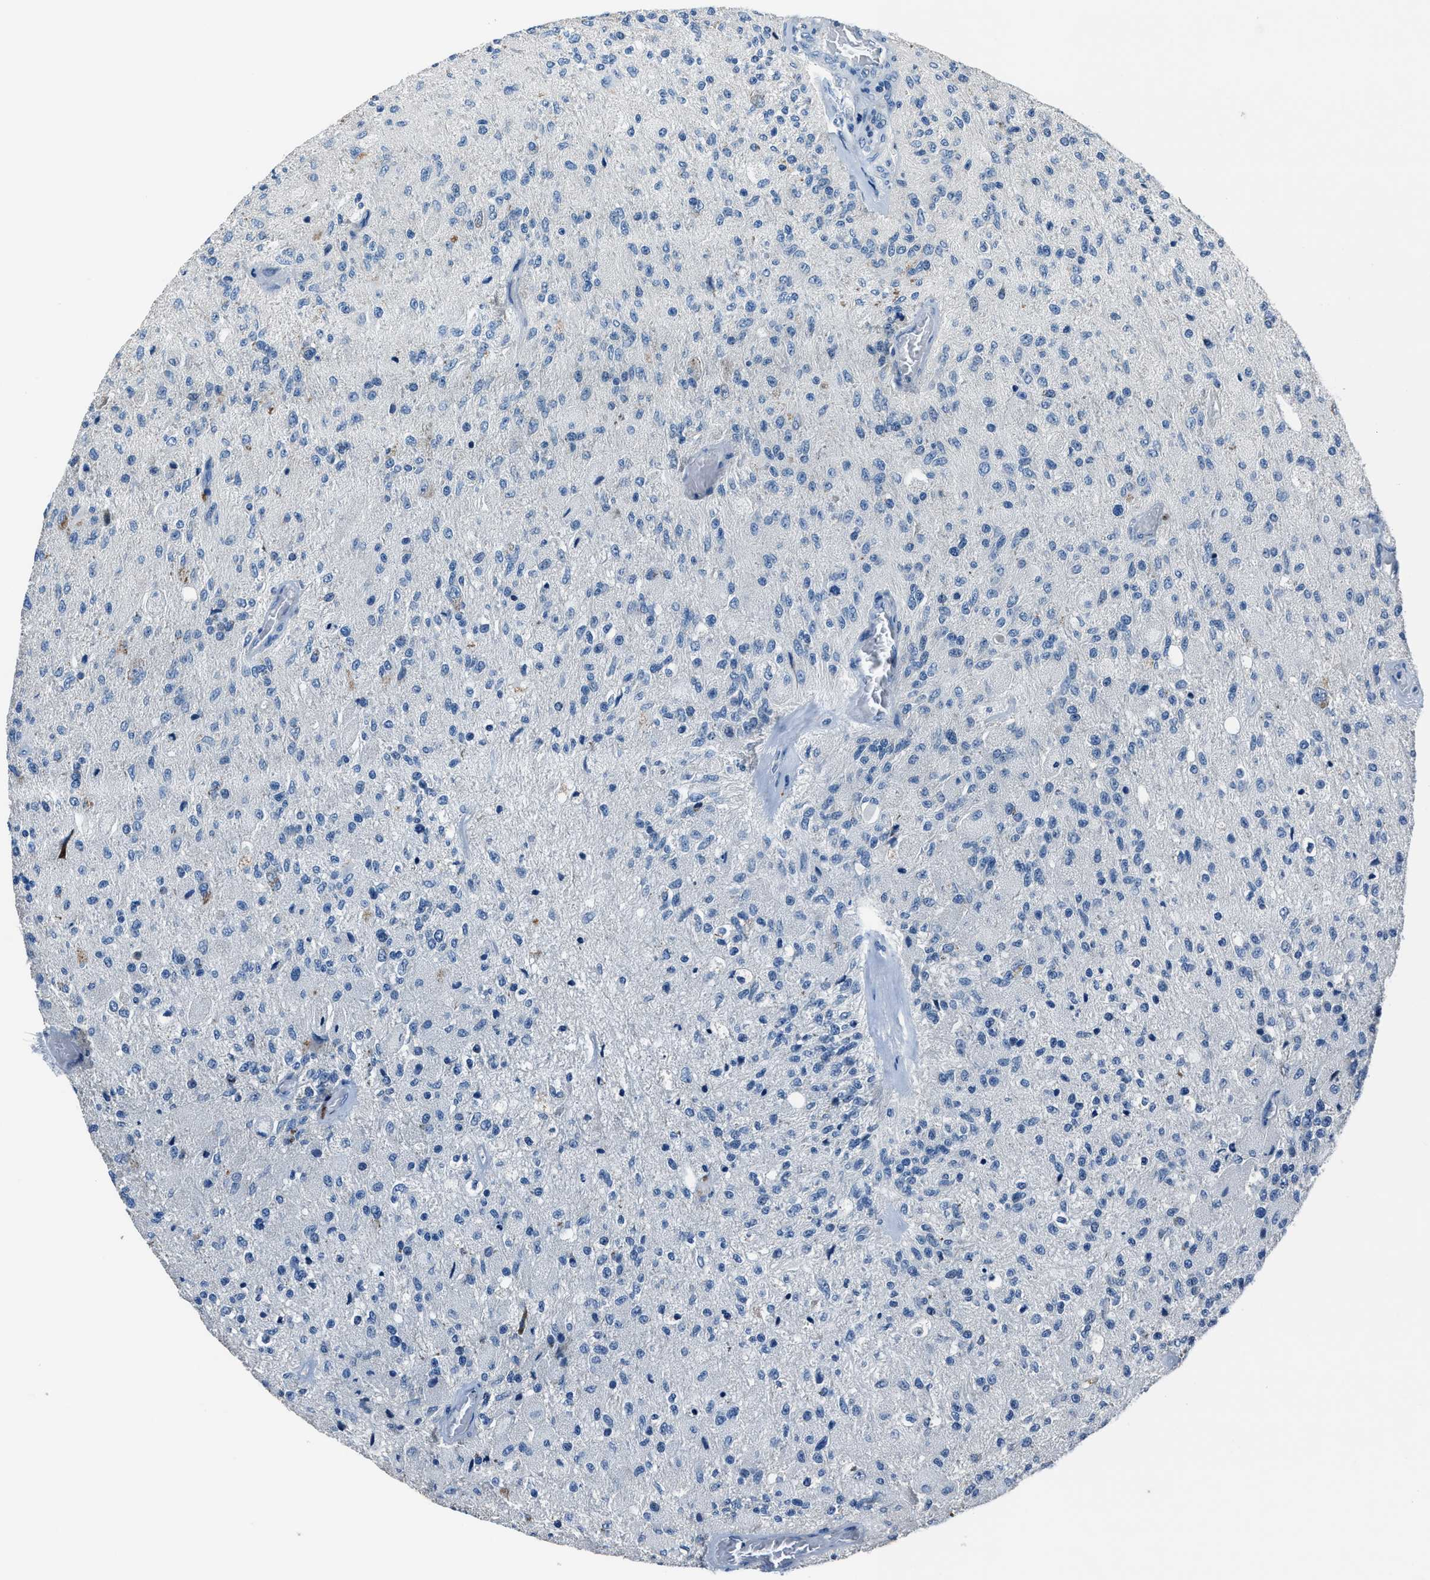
{"staining": {"intensity": "negative", "quantity": "none", "location": "none"}, "tissue": "glioma", "cell_type": "Tumor cells", "image_type": "cancer", "snomed": [{"axis": "morphology", "description": "Normal tissue, NOS"}, {"axis": "morphology", "description": "Glioma, malignant, High grade"}, {"axis": "topography", "description": "Cerebral cortex"}], "caption": "Tumor cells show no significant staining in glioma. (IHC, brightfield microscopy, high magnification).", "gene": "ADAM2", "patient": {"sex": "male", "age": 77}}